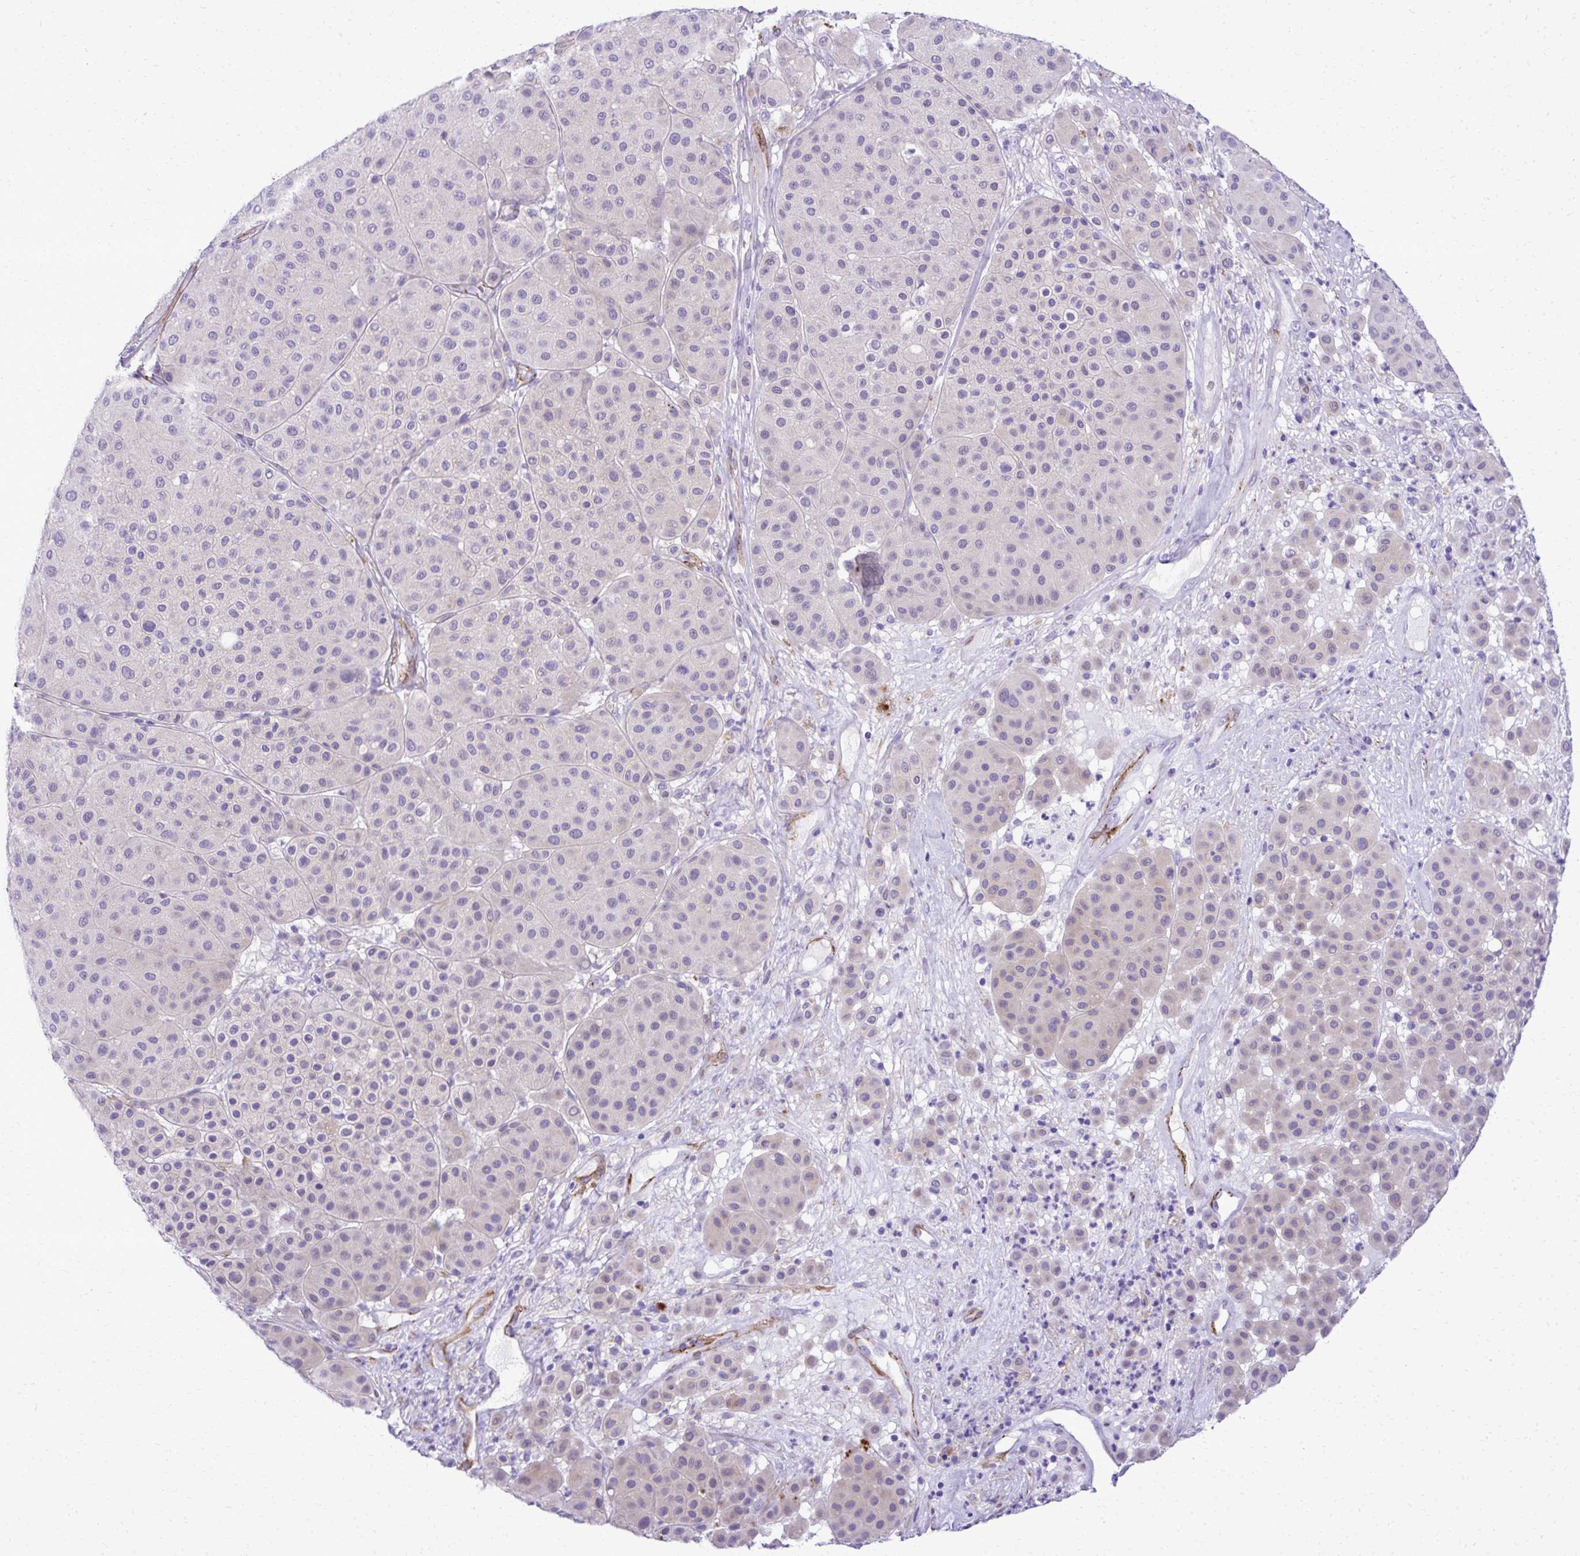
{"staining": {"intensity": "negative", "quantity": "none", "location": "none"}, "tissue": "melanoma", "cell_type": "Tumor cells", "image_type": "cancer", "snomed": [{"axis": "morphology", "description": "Malignant melanoma, Metastatic site"}, {"axis": "topography", "description": "Smooth muscle"}], "caption": "Tumor cells are negative for brown protein staining in malignant melanoma (metastatic site). (DAB IHC with hematoxylin counter stain).", "gene": "PITPNM3", "patient": {"sex": "male", "age": 41}}